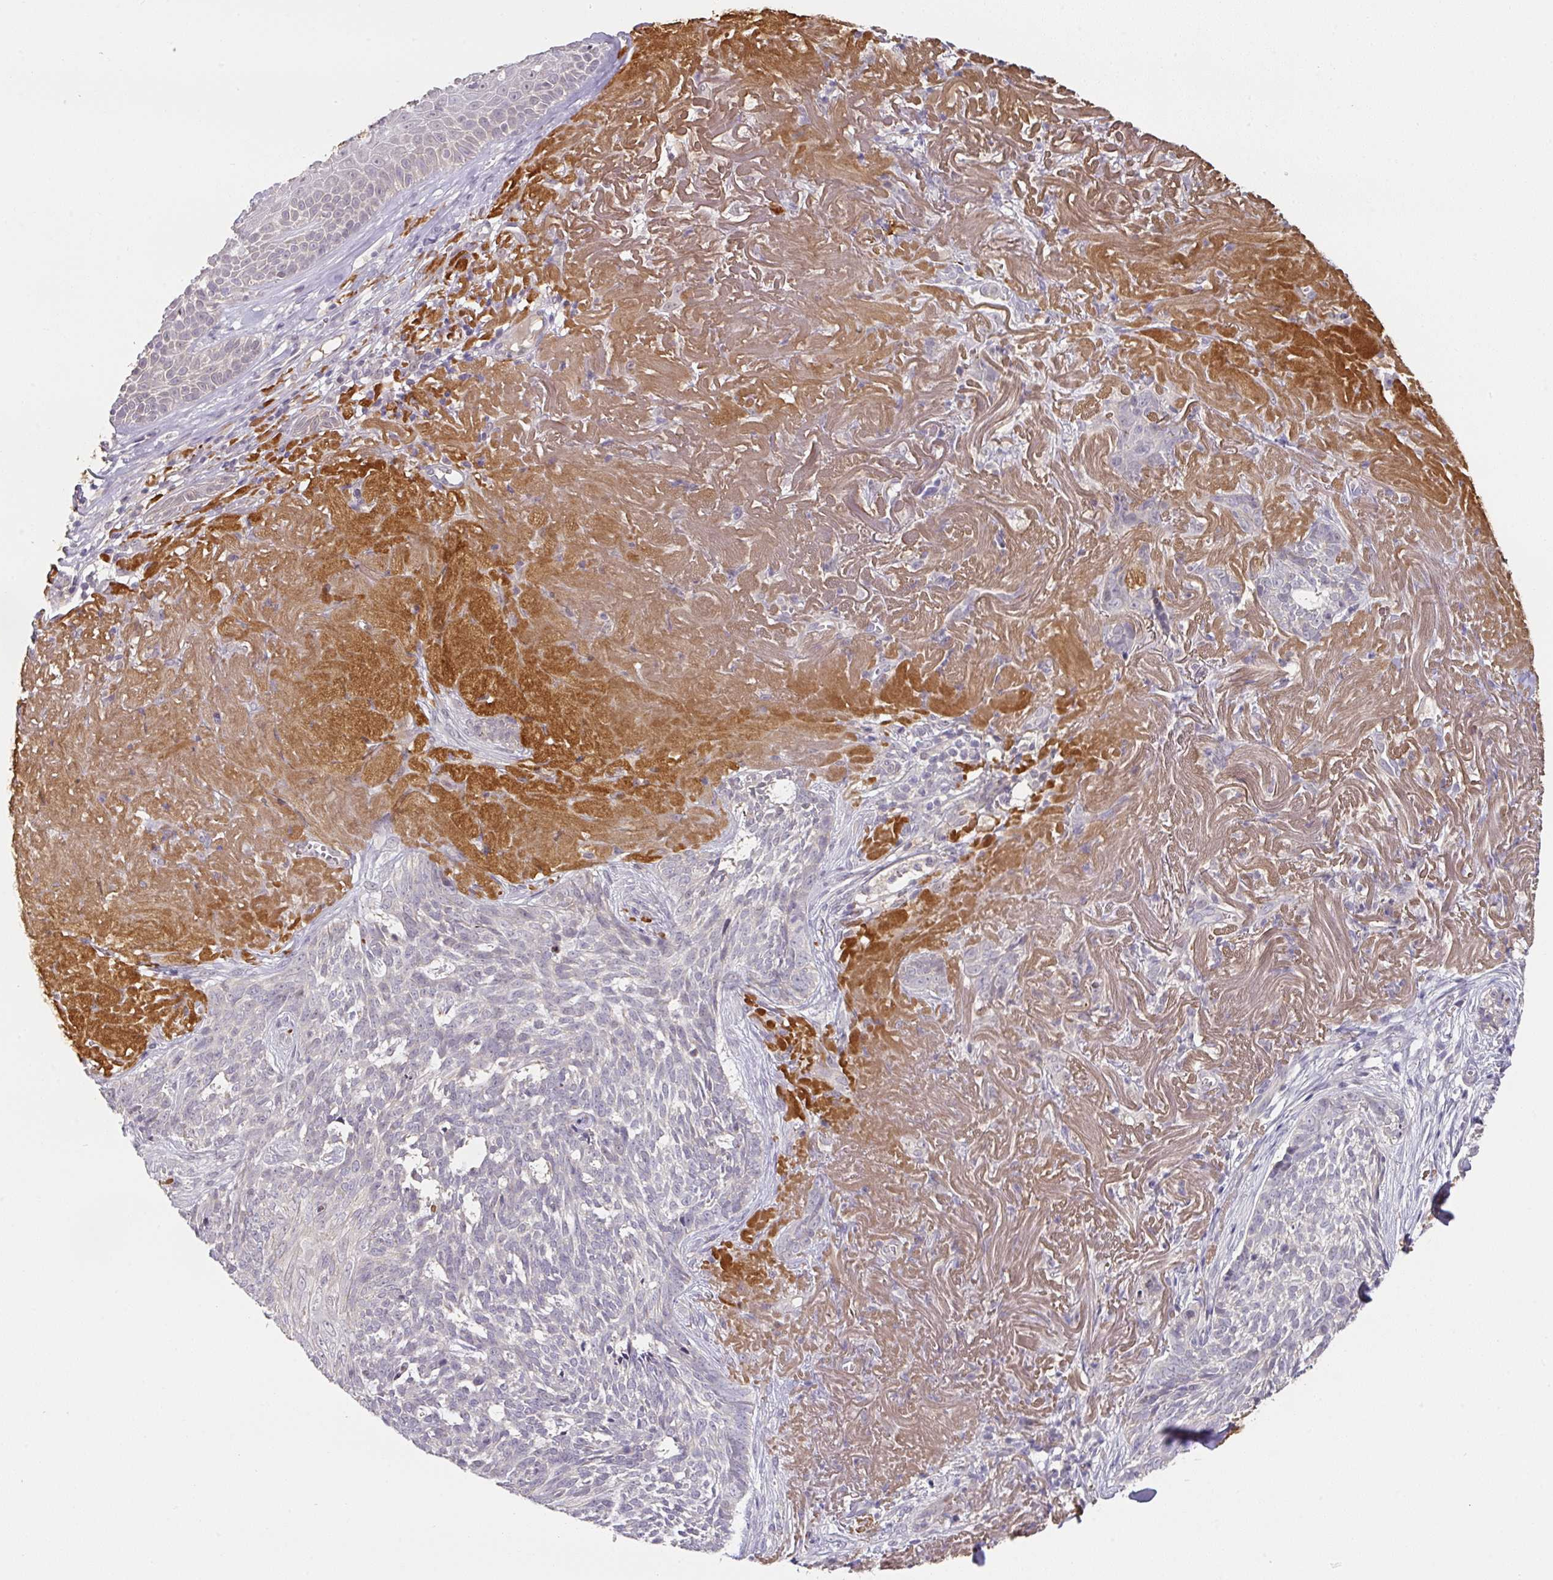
{"staining": {"intensity": "negative", "quantity": "none", "location": "none"}, "tissue": "skin cancer", "cell_type": "Tumor cells", "image_type": "cancer", "snomed": [{"axis": "morphology", "description": "Basal cell carcinoma"}, {"axis": "topography", "description": "Skin"}, {"axis": "topography", "description": "Skin of face"}], "caption": "Photomicrograph shows no significant protein positivity in tumor cells of skin cancer. (DAB immunohistochemistry, high magnification).", "gene": "FOXN4", "patient": {"sex": "female", "age": 95}}